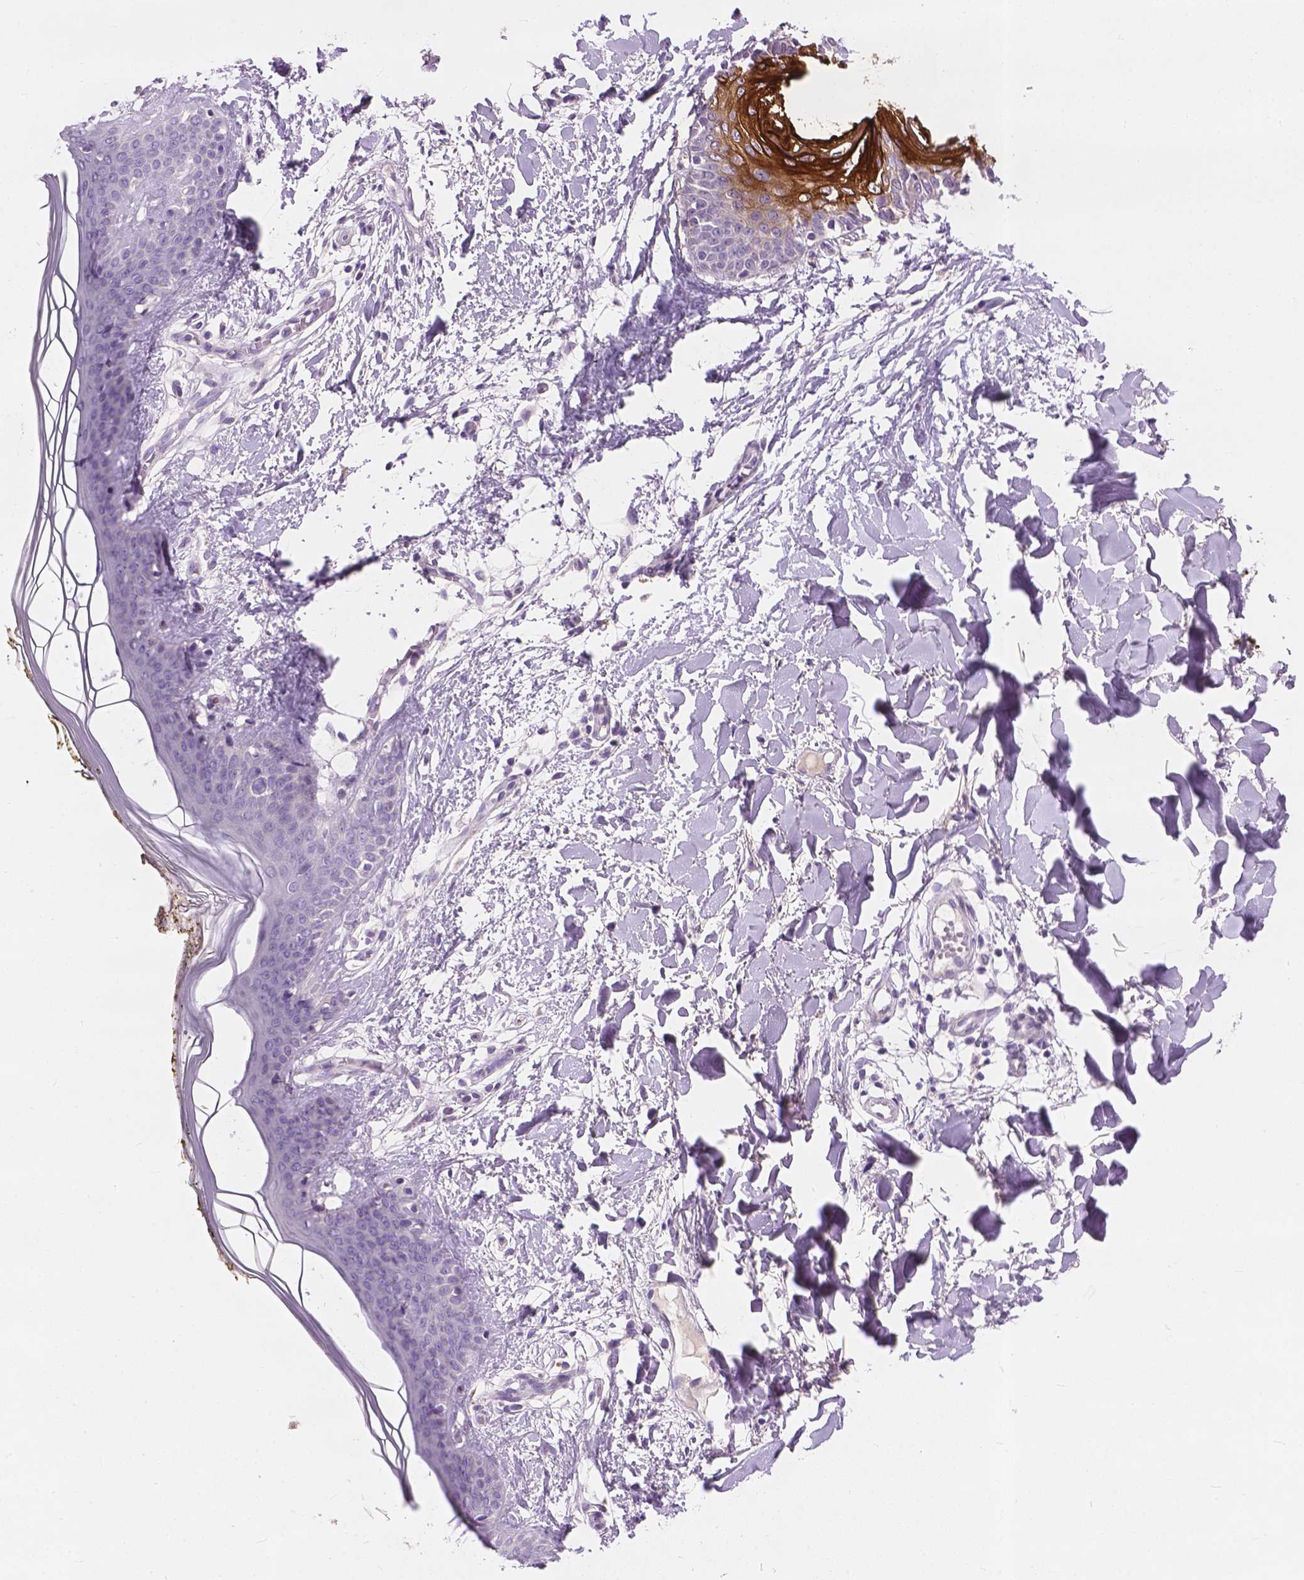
{"staining": {"intensity": "negative", "quantity": "none", "location": "none"}, "tissue": "skin", "cell_type": "Fibroblasts", "image_type": "normal", "snomed": [{"axis": "morphology", "description": "Normal tissue, NOS"}, {"axis": "topography", "description": "Skin"}], "caption": "A high-resolution image shows immunohistochemistry staining of normal skin, which shows no significant expression in fibroblasts. Brightfield microscopy of immunohistochemistry (IHC) stained with DAB (brown) and hematoxylin (blue), captured at high magnification.", "gene": "KRT17", "patient": {"sex": "female", "age": 34}}